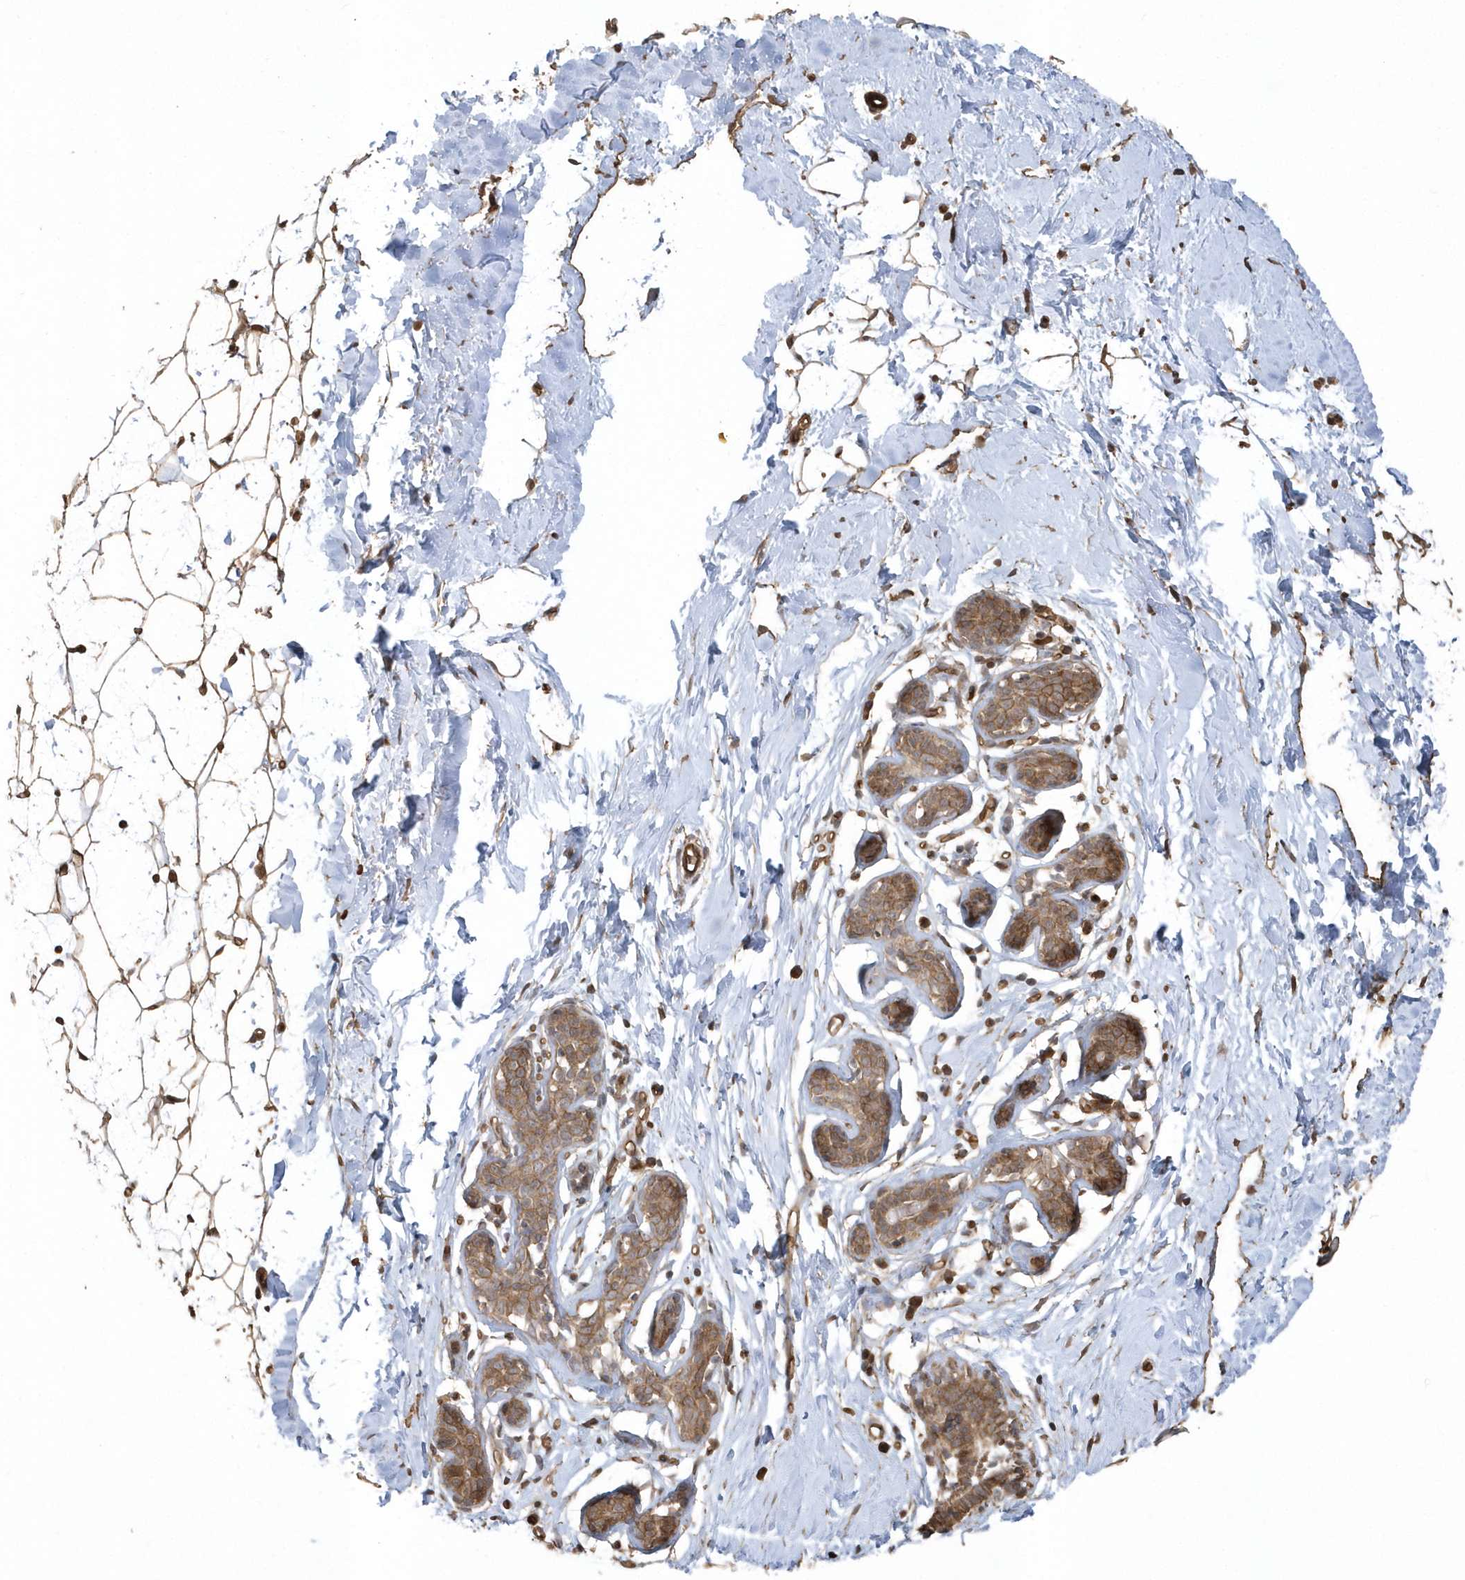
{"staining": {"intensity": "moderate", "quantity": ">75%", "location": "cytoplasmic/membranous"}, "tissue": "adipose tissue", "cell_type": "Adipocytes", "image_type": "normal", "snomed": [{"axis": "morphology", "description": "Normal tissue, NOS"}, {"axis": "topography", "description": "Breast"}], "caption": "Brown immunohistochemical staining in normal adipose tissue shows moderate cytoplasmic/membranous positivity in about >75% of adipocytes.", "gene": "HERPUD1", "patient": {"sex": "female", "age": 23}}